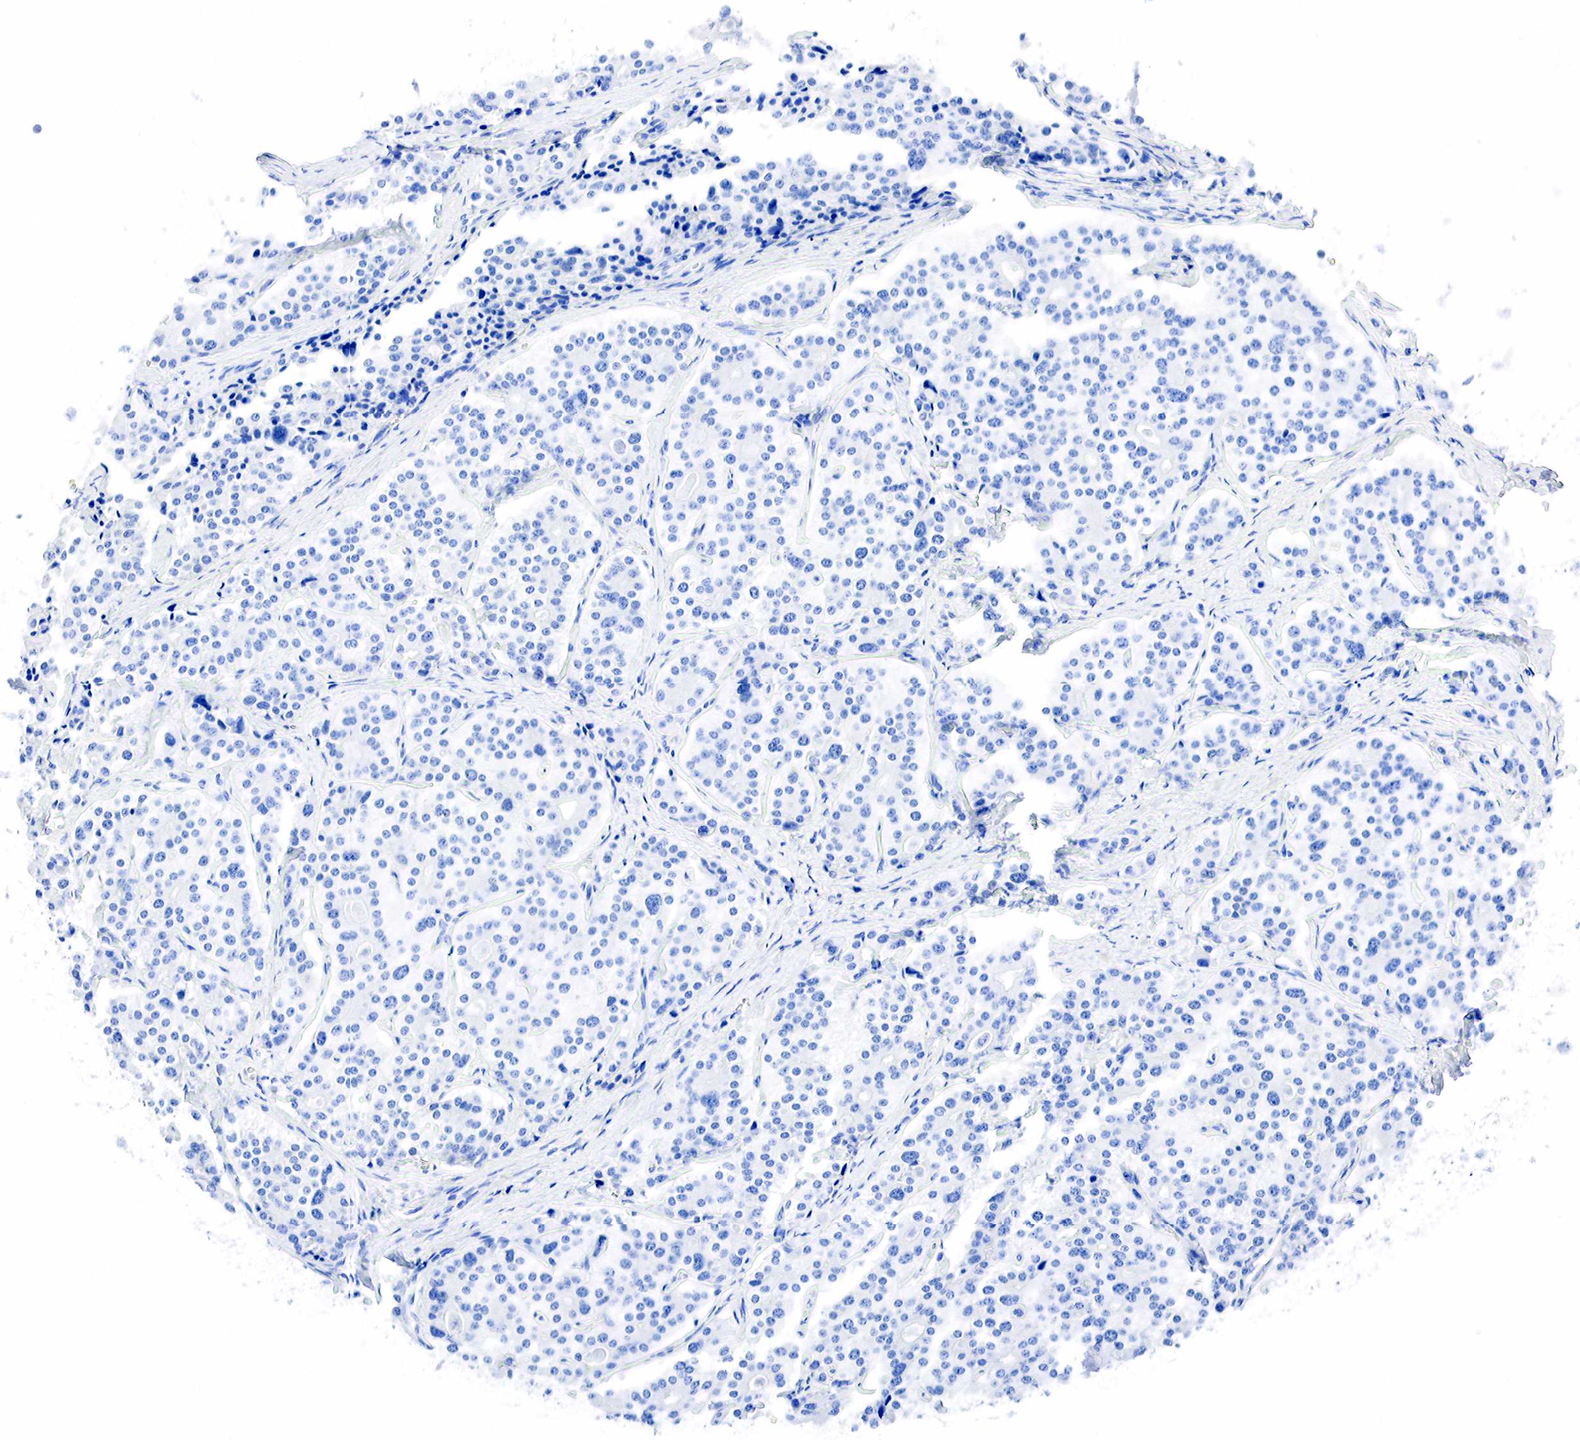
{"staining": {"intensity": "negative", "quantity": "none", "location": "none"}, "tissue": "carcinoid", "cell_type": "Tumor cells", "image_type": "cancer", "snomed": [{"axis": "morphology", "description": "Carcinoid, malignant, NOS"}, {"axis": "topography", "description": "Small intestine"}], "caption": "DAB immunohistochemical staining of carcinoid (malignant) displays no significant staining in tumor cells.", "gene": "PTH", "patient": {"sex": "male", "age": 63}}